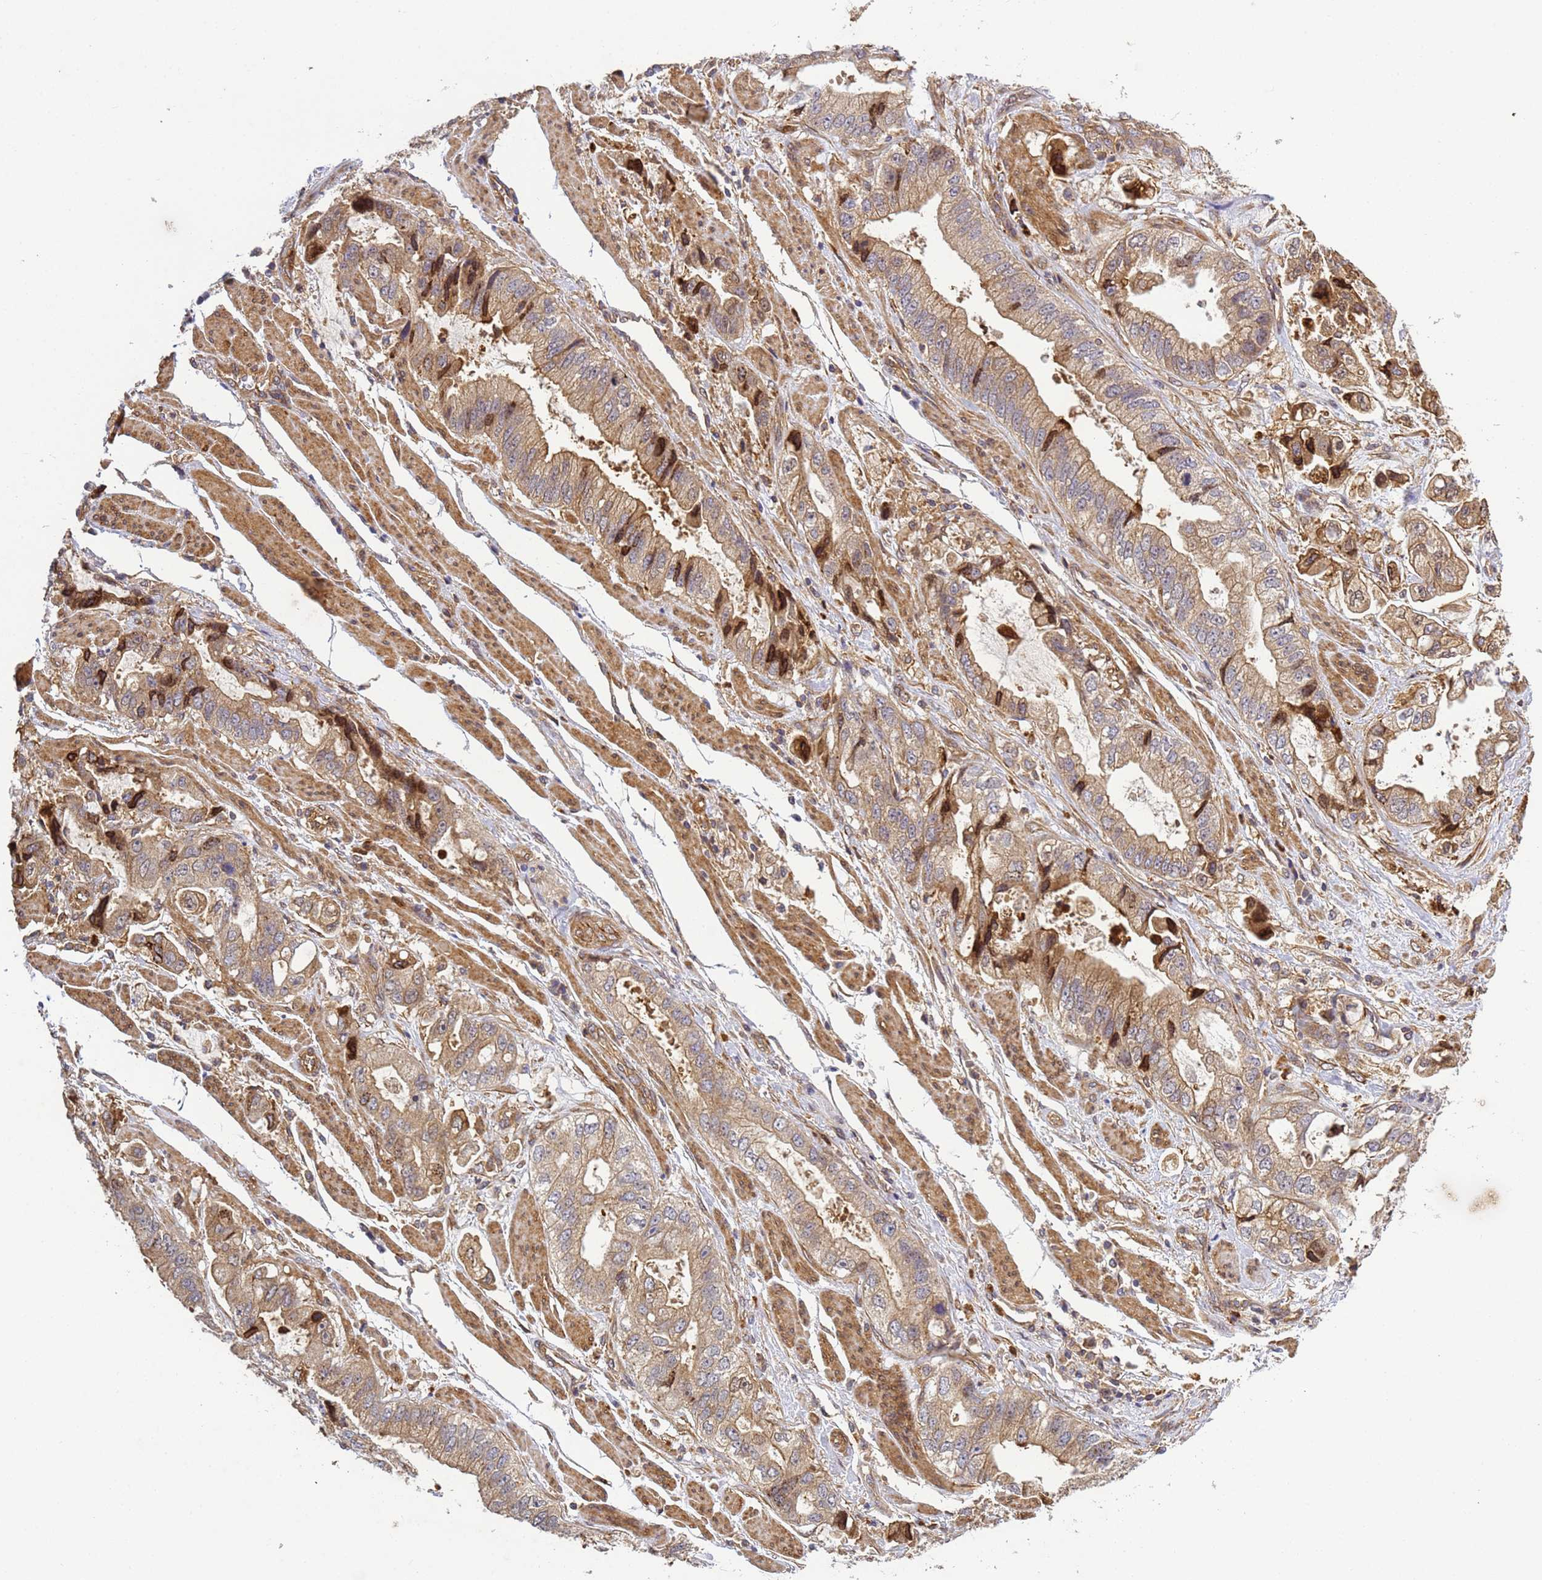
{"staining": {"intensity": "moderate", "quantity": ">75%", "location": "cytoplasmic/membranous"}, "tissue": "stomach cancer", "cell_type": "Tumor cells", "image_type": "cancer", "snomed": [{"axis": "morphology", "description": "Adenocarcinoma, NOS"}, {"axis": "topography", "description": "Stomach"}], "caption": "Stomach adenocarcinoma stained with a protein marker exhibits moderate staining in tumor cells.", "gene": "C8orf34", "patient": {"sex": "male", "age": 62}}